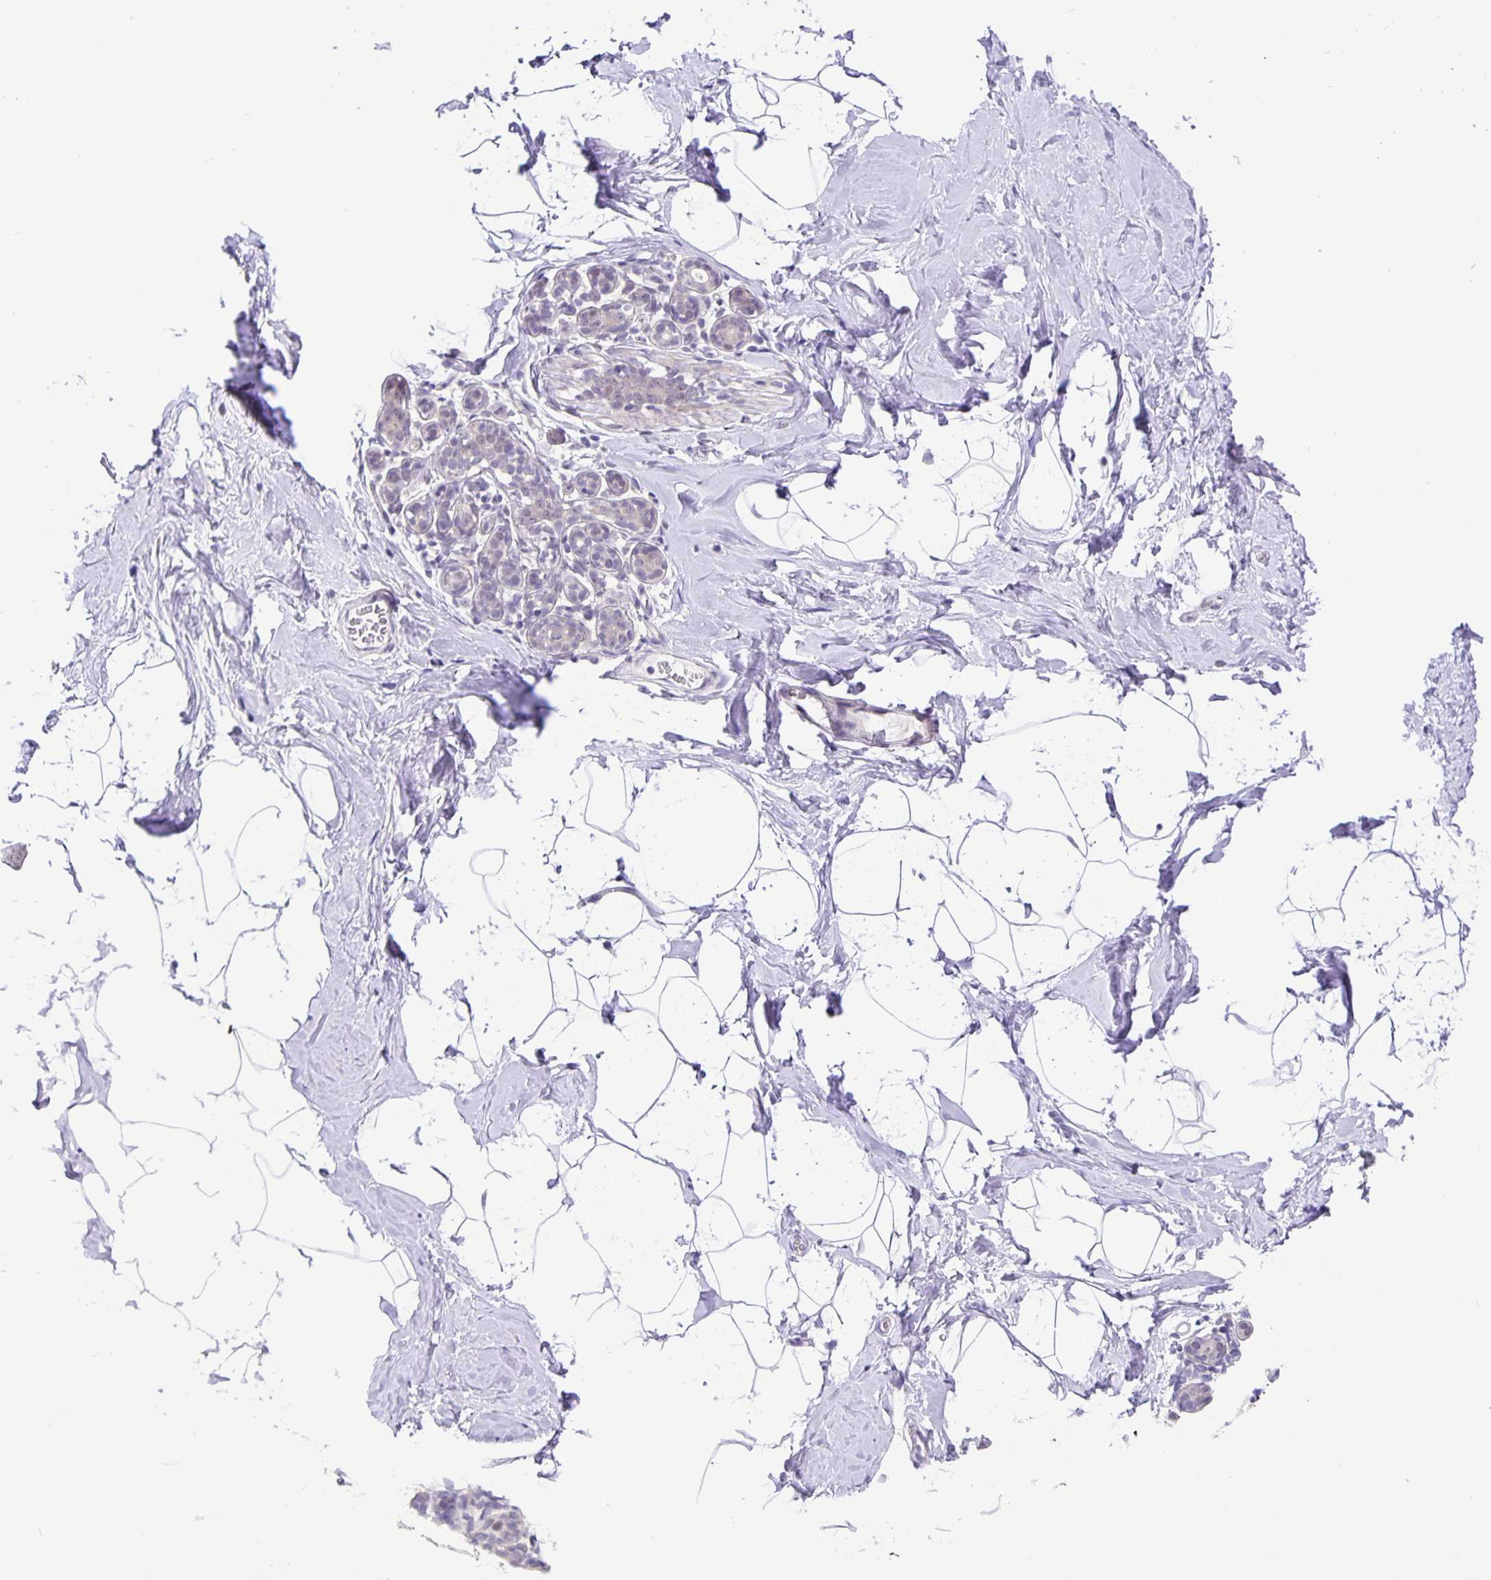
{"staining": {"intensity": "negative", "quantity": "none", "location": "none"}, "tissue": "breast", "cell_type": "Adipocytes", "image_type": "normal", "snomed": [{"axis": "morphology", "description": "Normal tissue, NOS"}, {"axis": "topography", "description": "Breast"}], "caption": "IHC of unremarkable breast exhibits no staining in adipocytes.", "gene": "FOSL2", "patient": {"sex": "female", "age": 32}}